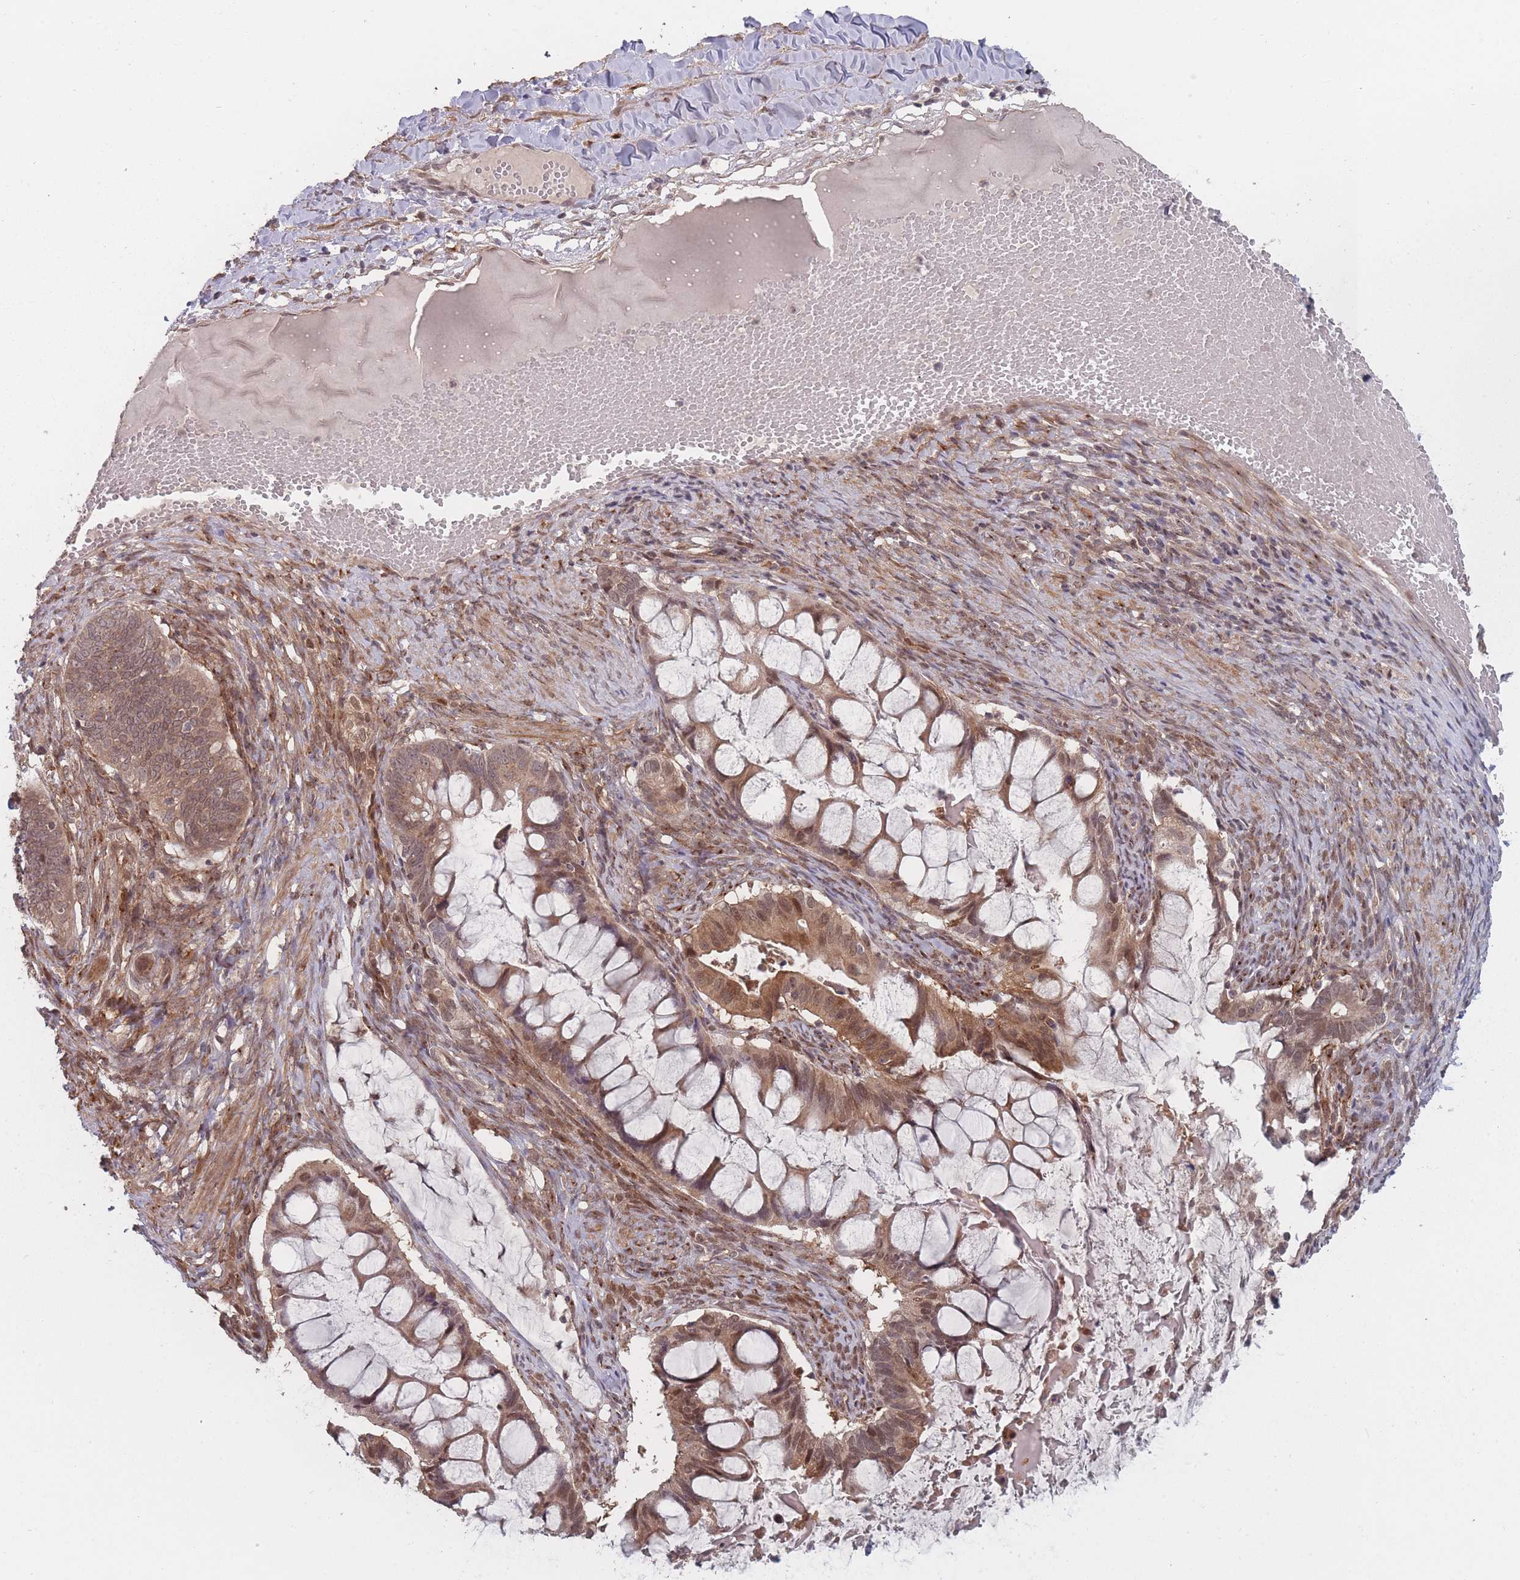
{"staining": {"intensity": "moderate", "quantity": ">75%", "location": "cytoplasmic/membranous,nuclear"}, "tissue": "ovarian cancer", "cell_type": "Tumor cells", "image_type": "cancer", "snomed": [{"axis": "morphology", "description": "Cystadenocarcinoma, mucinous, NOS"}, {"axis": "topography", "description": "Ovary"}], "caption": "A histopathology image of human ovarian mucinous cystadenocarcinoma stained for a protein displays moderate cytoplasmic/membranous and nuclear brown staining in tumor cells. (DAB = brown stain, brightfield microscopy at high magnification).", "gene": "CNTRL", "patient": {"sex": "female", "age": 61}}